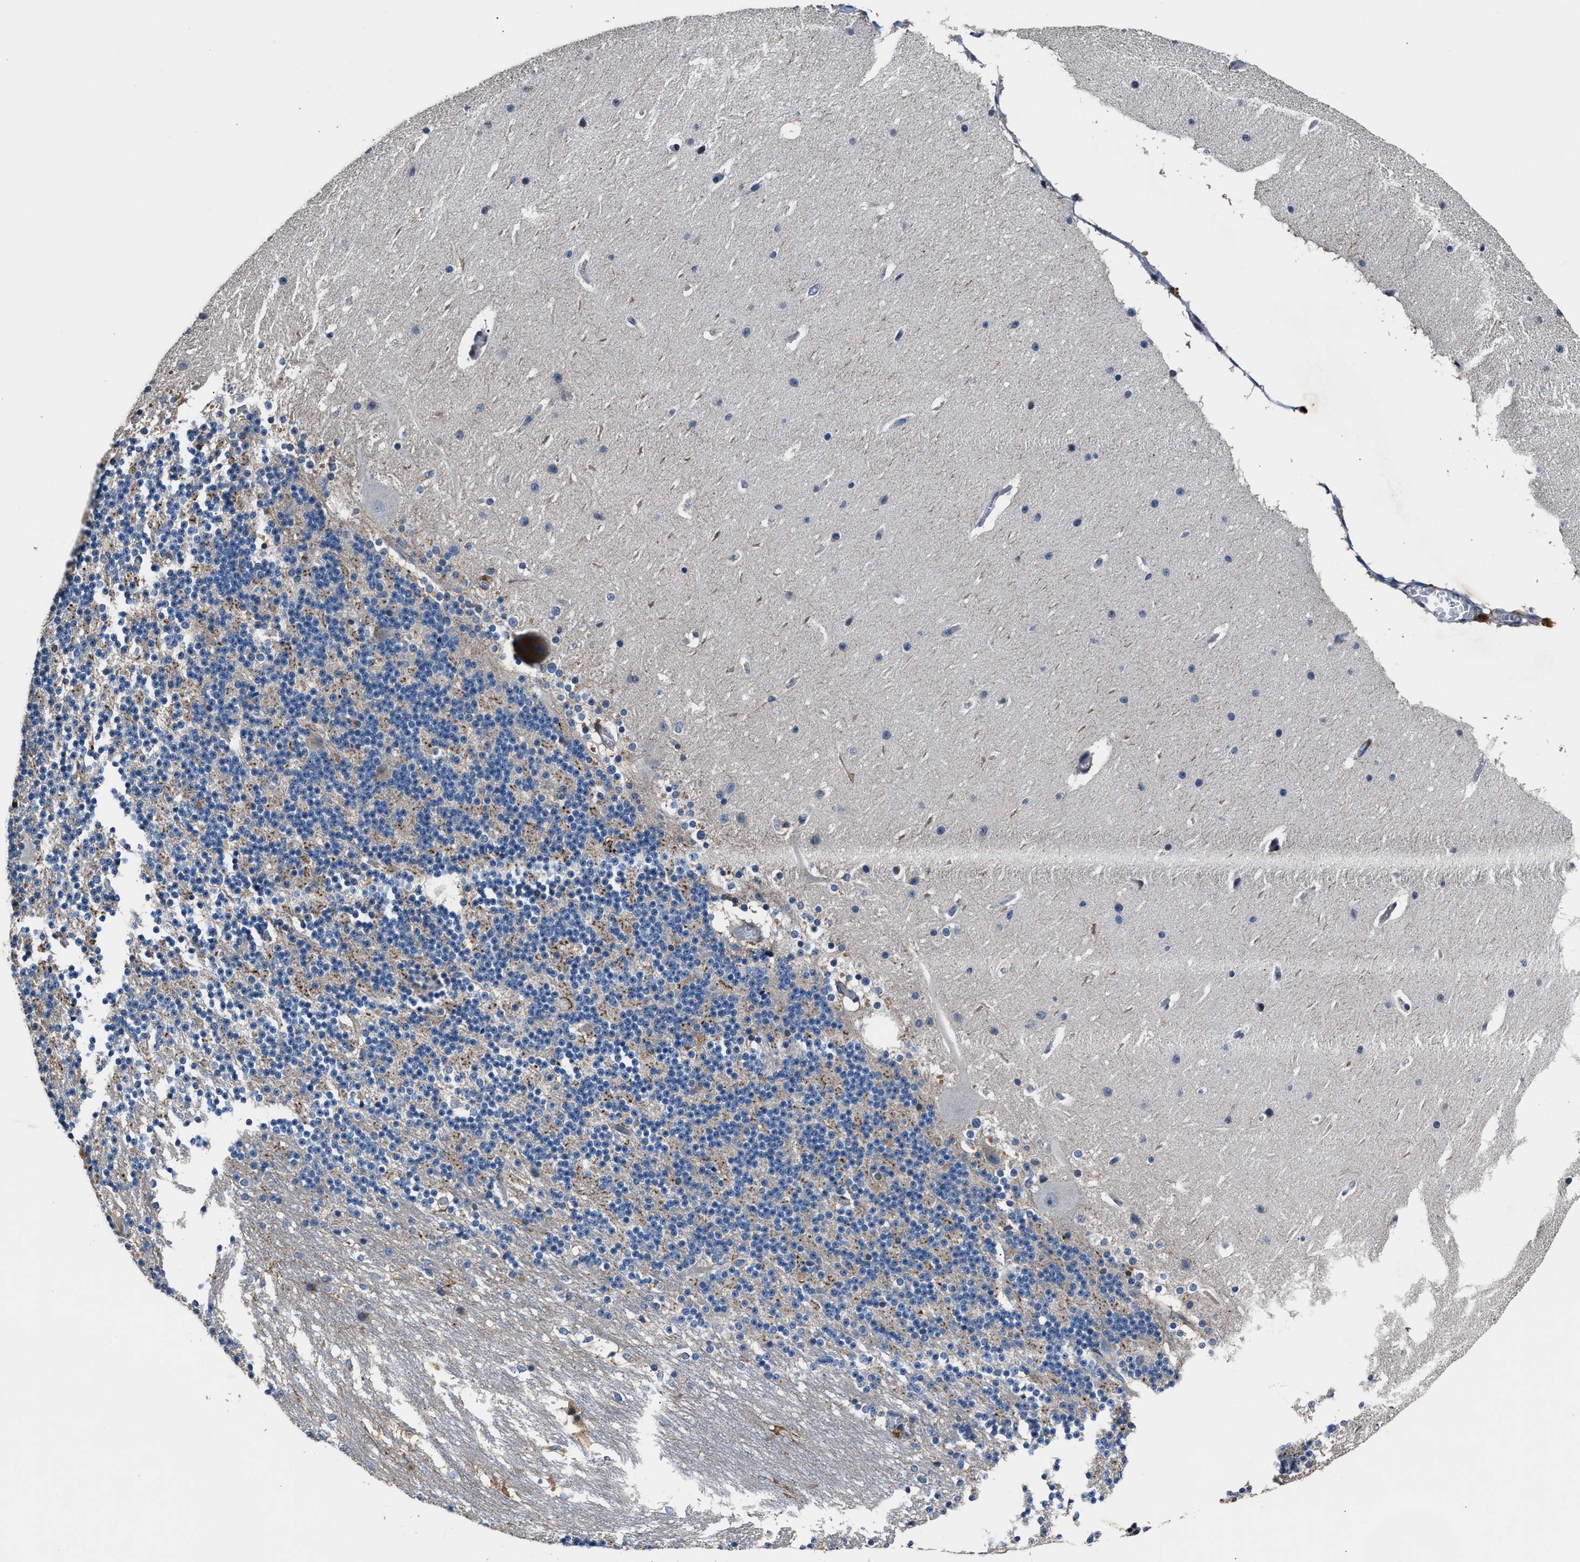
{"staining": {"intensity": "weak", "quantity": "25%-75%", "location": "cytoplasmic/membranous"}, "tissue": "cerebellum", "cell_type": "Cells in granular layer", "image_type": "normal", "snomed": [{"axis": "morphology", "description": "Normal tissue, NOS"}, {"axis": "topography", "description": "Cerebellum"}], "caption": "About 25%-75% of cells in granular layer in normal cerebellum reveal weak cytoplasmic/membranous protein staining as visualized by brown immunohistochemical staining.", "gene": "DNAJC24", "patient": {"sex": "female", "age": 19}}